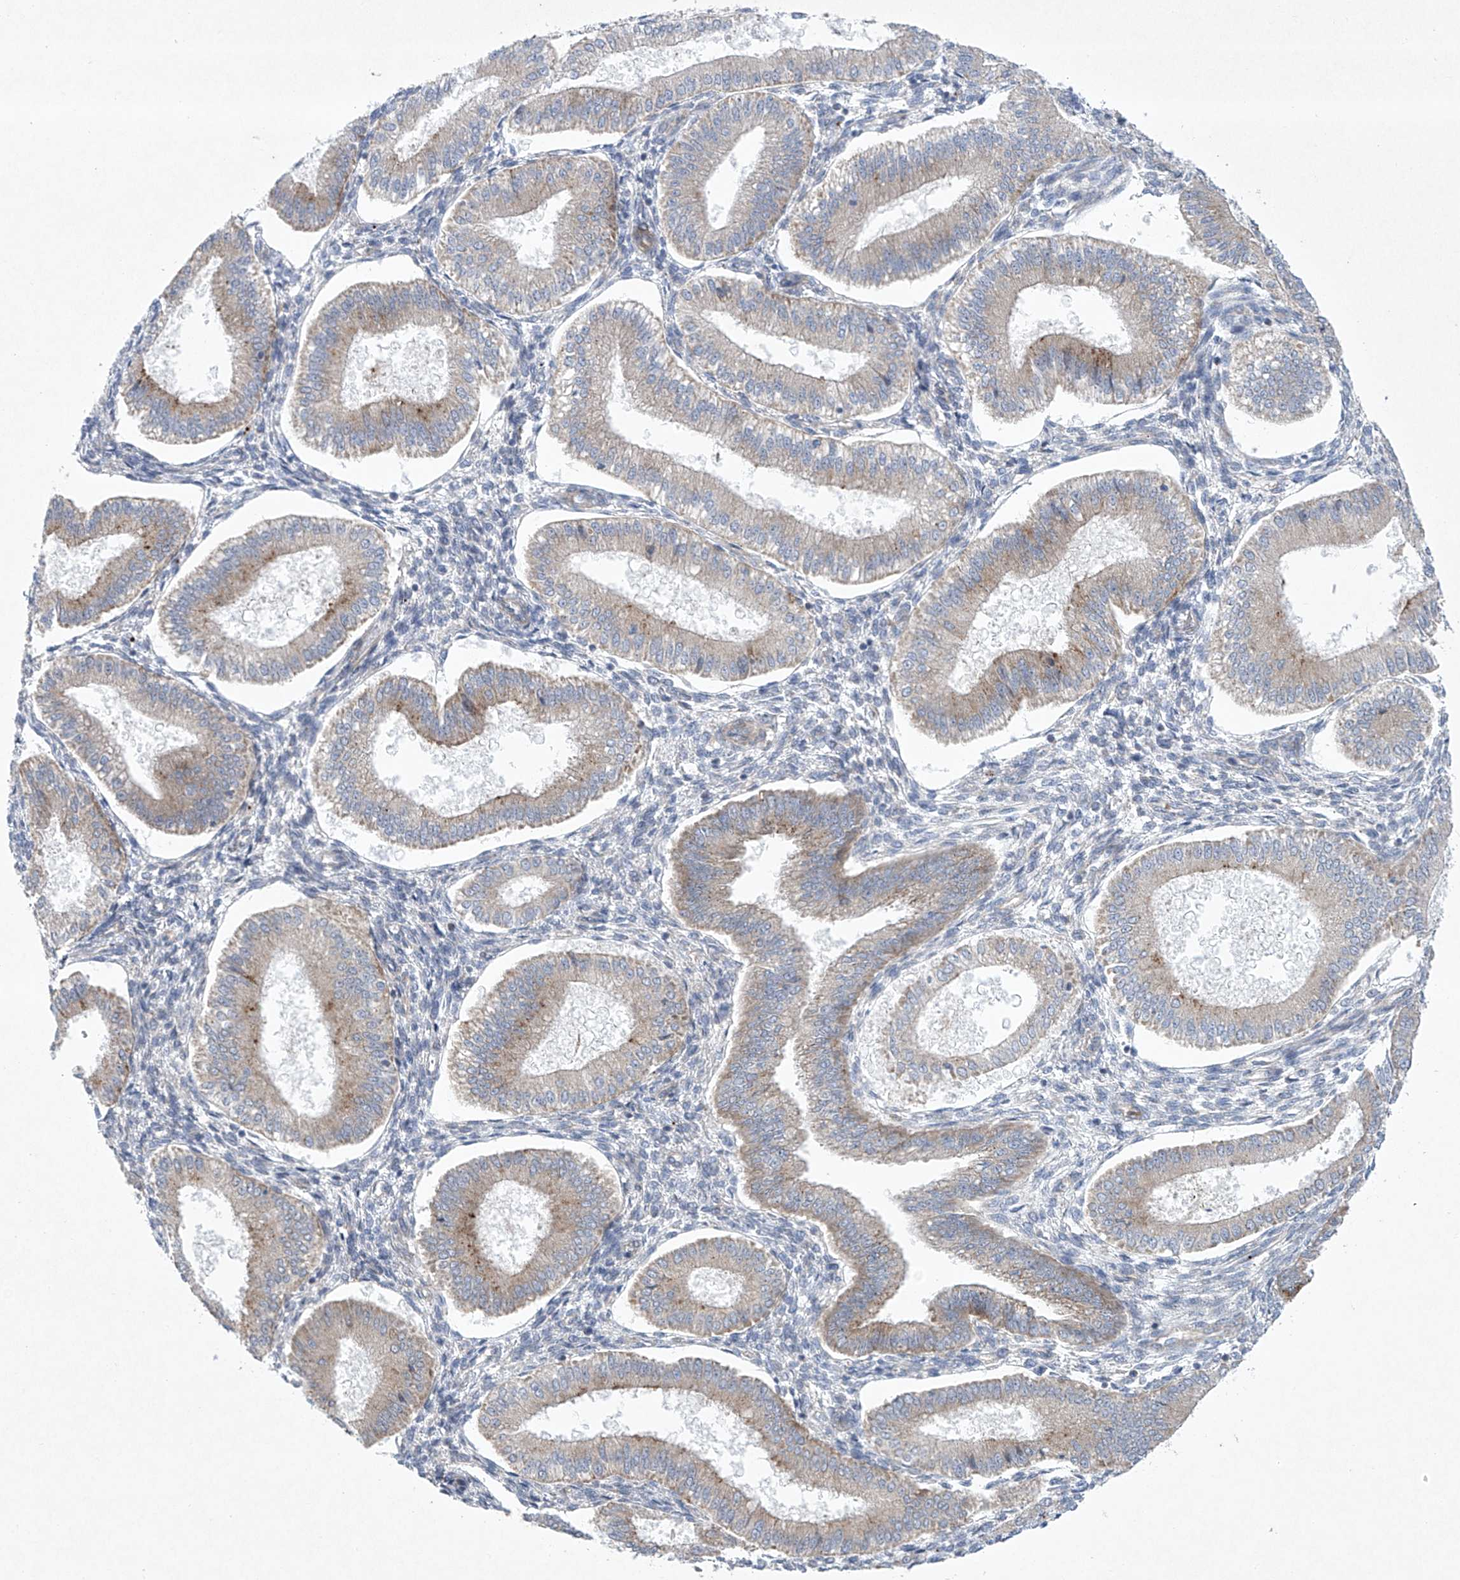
{"staining": {"intensity": "negative", "quantity": "none", "location": "none"}, "tissue": "endometrium", "cell_type": "Cells in endometrial stroma", "image_type": "normal", "snomed": [{"axis": "morphology", "description": "Normal tissue, NOS"}, {"axis": "topography", "description": "Endometrium"}], "caption": "High power microscopy histopathology image of an IHC photomicrograph of unremarkable endometrium, revealing no significant expression in cells in endometrial stroma. (DAB (3,3'-diaminobenzidine) immunohistochemistry (IHC) with hematoxylin counter stain).", "gene": "TJAP1", "patient": {"sex": "female", "age": 39}}